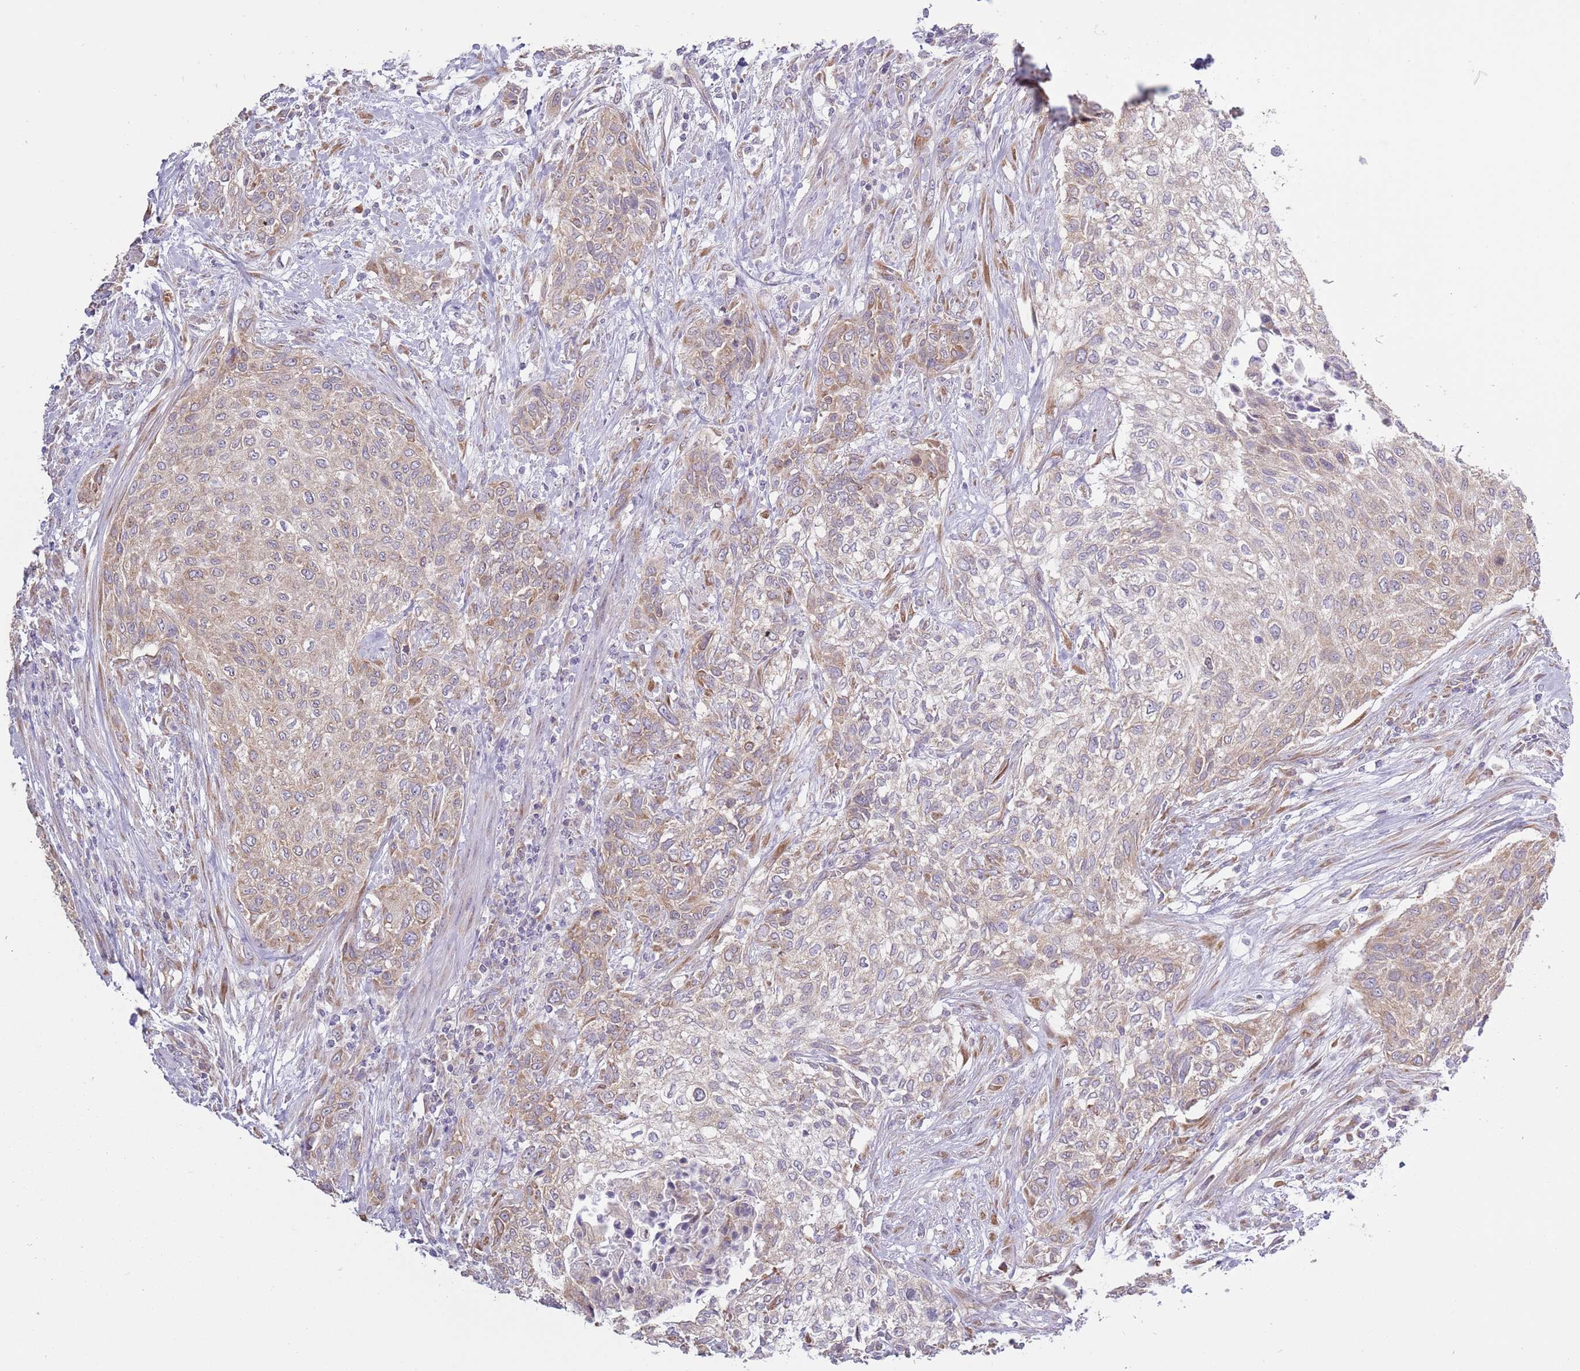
{"staining": {"intensity": "weak", "quantity": "25%-75%", "location": "cytoplasmic/membranous"}, "tissue": "urothelial cancer", "cell_type": "Tumor cells", "image_type": "cancer", "snomed": [{"axis": "morphology", "description": "Normal tissue, NOS"}, {"axis": "morphology", "description": "Urothelial carcinoma, NOS"}, {"axis": "topography", "description": "Urinary bladder"}, {"axis": "topography", "description": "Peripheral nerve tissue"}], "caption": "A brown stain shows weak cytoplasmic/membranous staining of a protein in human transitional cell carcinoma tumor cells. (DAB IHC, brown staining for protein, blue staining for nuclei).", "gene": "RPL17-C18orf32", "patient": {"sex": "male", "age": 35}}